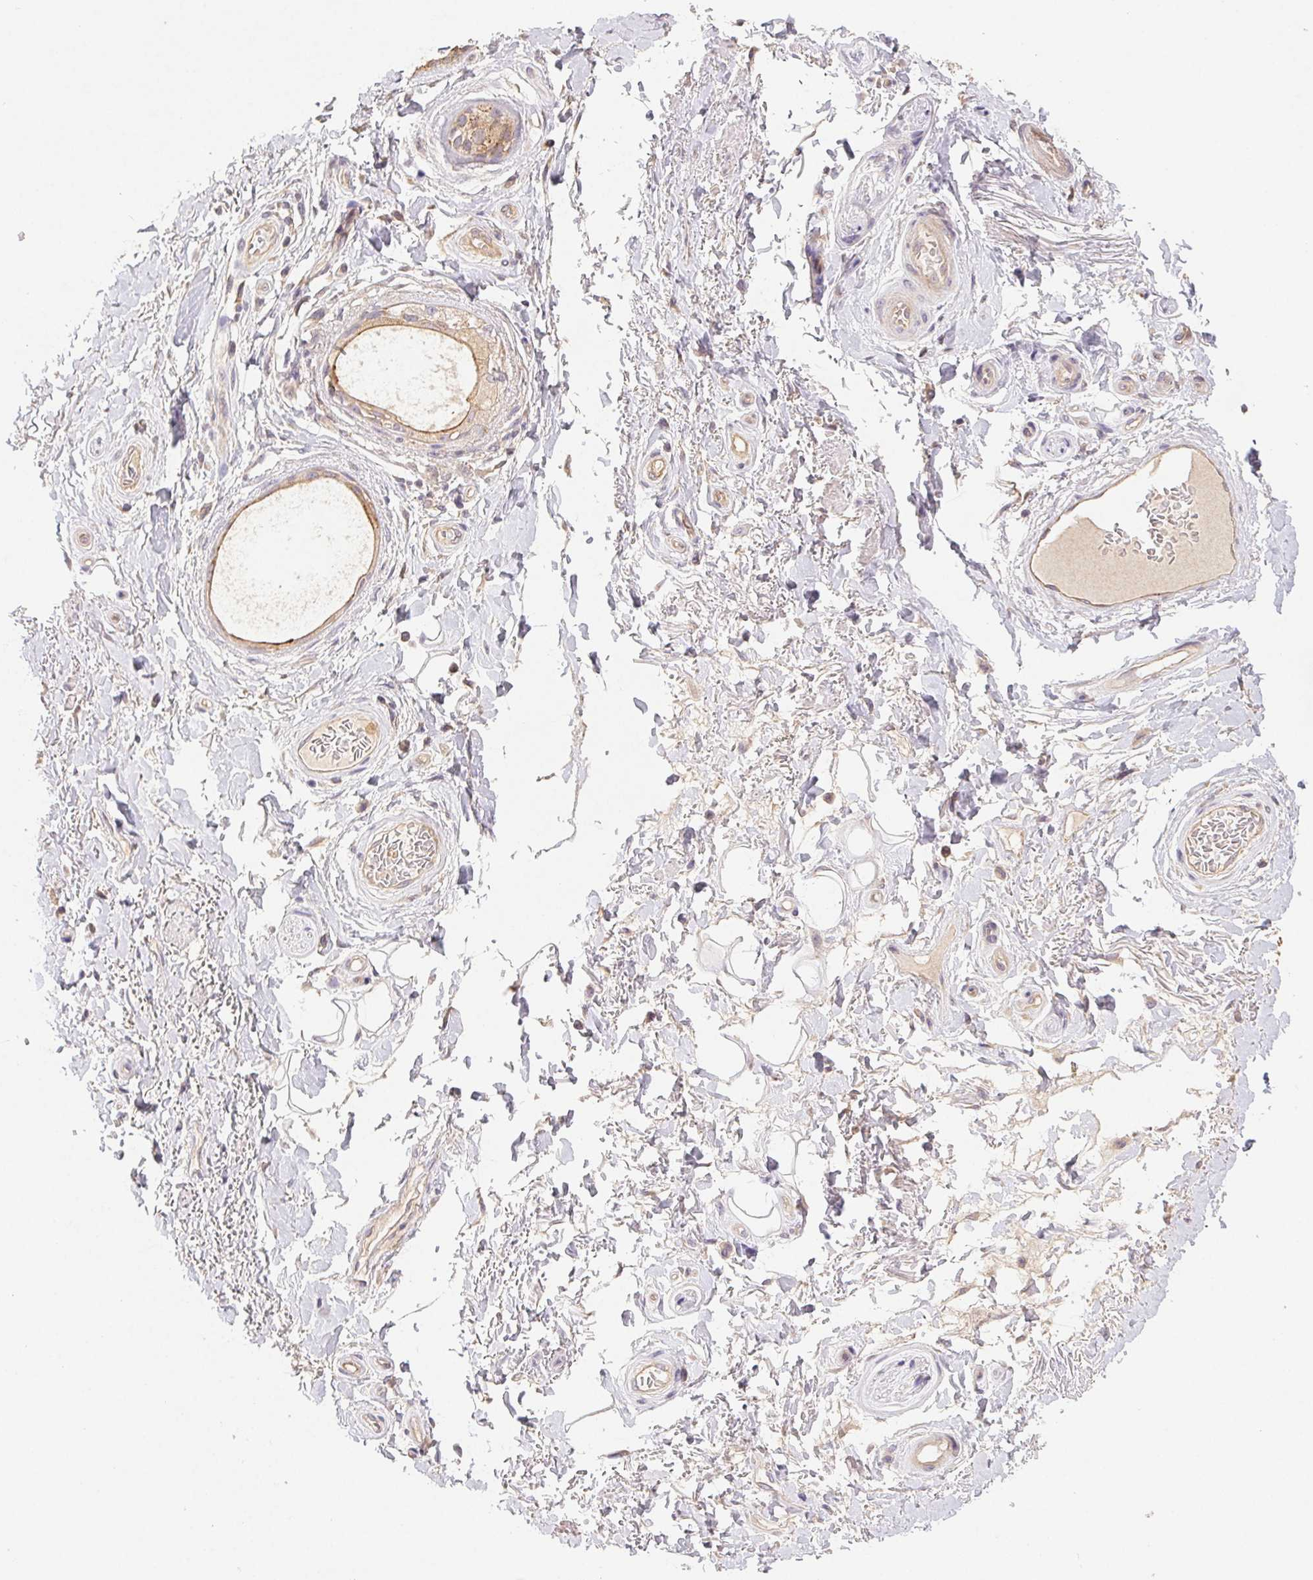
{"staining": {"intensity": "weak", "quantity": "<25%", "location": "cytoplasmic/membranous"}, "tissue": "adipose tissue", "cell_type": "Adipocytes", "image_type": "normal", "snomed": [{"axis": "morphology", "description": "Normal tissue, NOS"}, {"axis": "topography", "description": "Peripheral nerve tissue"}], "caption": "Adipocytes show no significant positivity in benign adipose tissue. (Stains: DAB immunohistochemistry (IHC) with hematoxylin counter stain, Microscopy: brightfield microscopy at high magnification).", "gene": "RAB11A", "patient": {"sex": "male", "age": 51}}